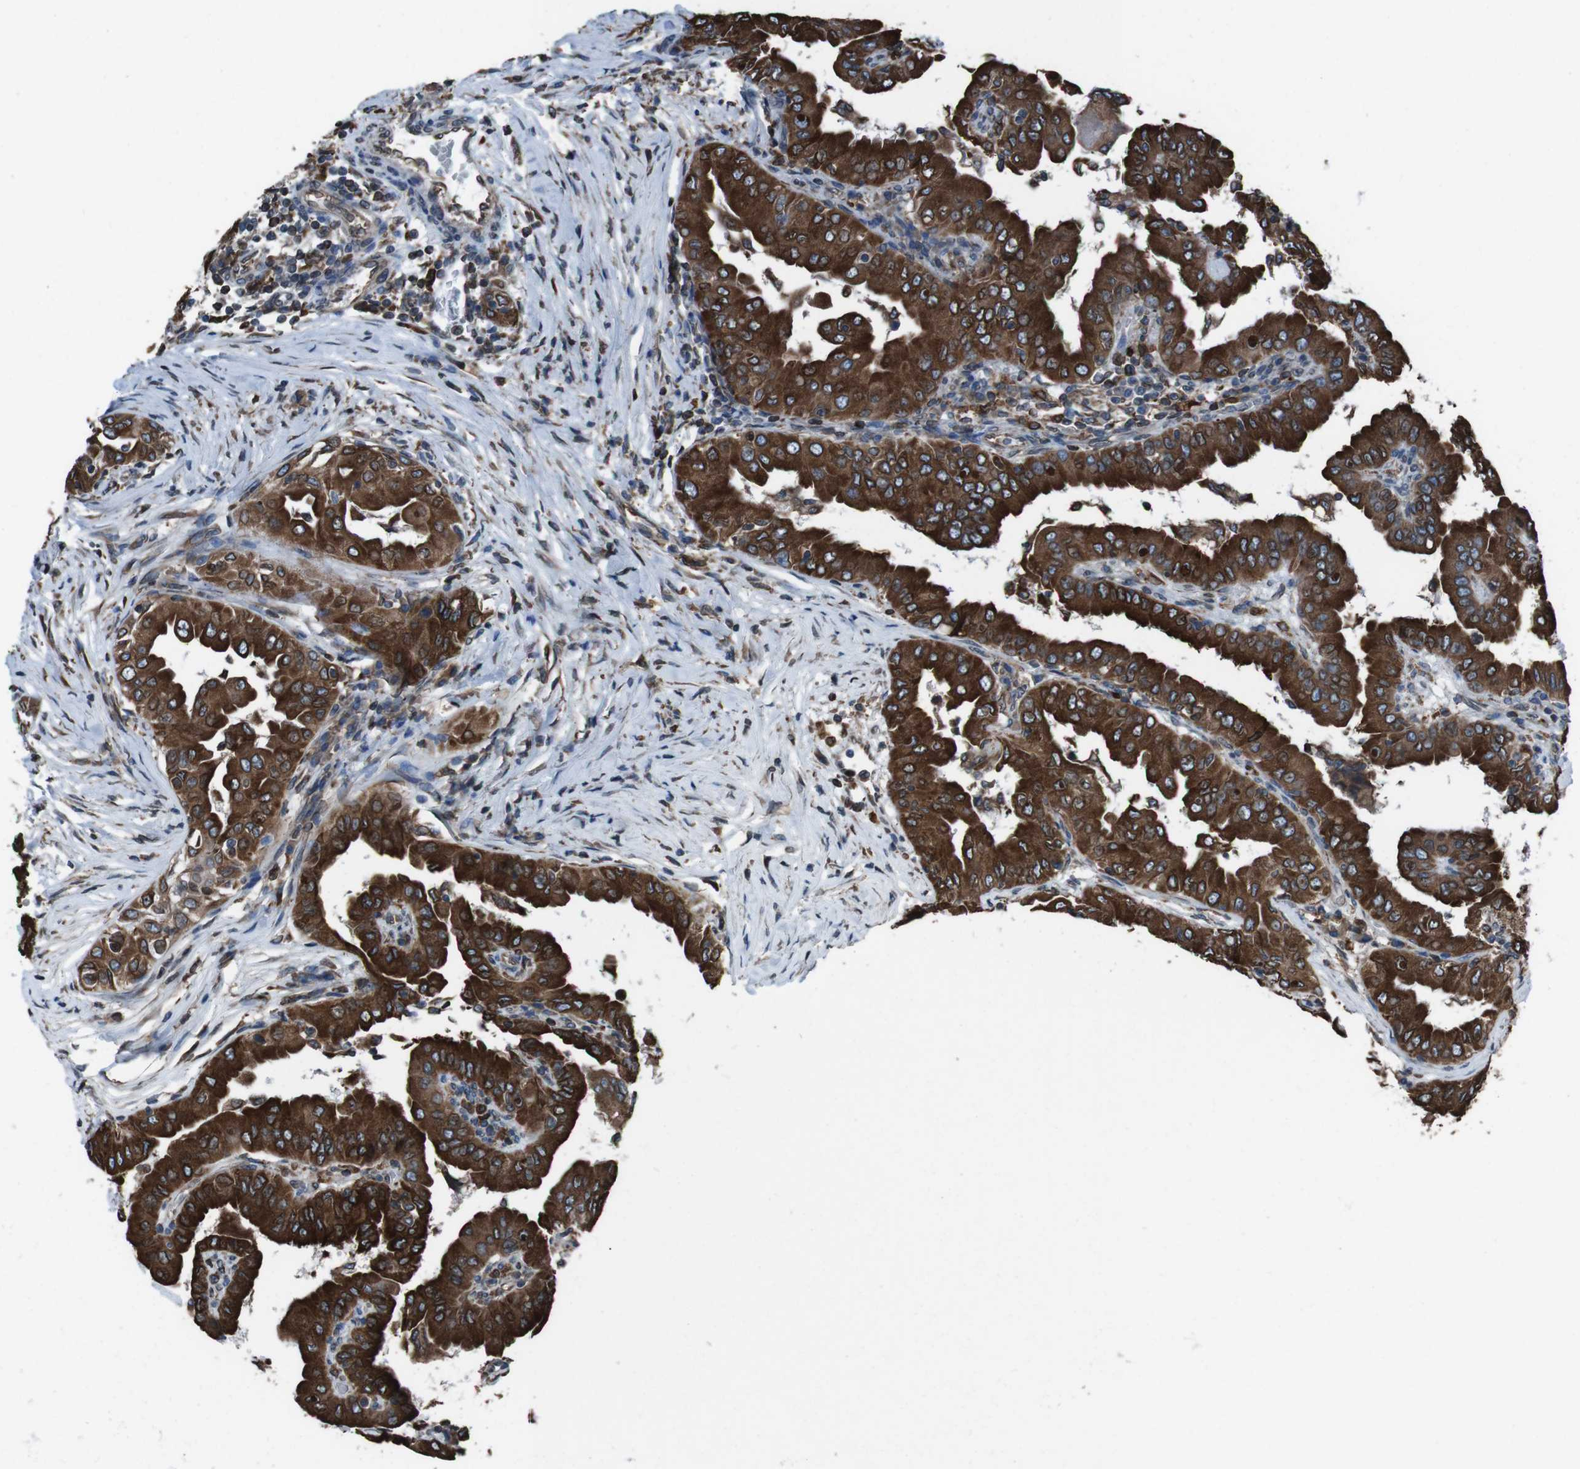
{"staining": {"intensity": "strong", "quantity": ">75%", "location": "cytoplasmic/membranous"}, "tissue": "thyroid cancer", "cell_type": "Tumor cells", "image_type": "cancer", "snomed": [{"axis": "morphology", "description": "Papillary adenocarcinoma, NOS"}, {"axis": "topography", "description": "Thyroid gland"}], "caption": "Protein expression analysis of papillary adenocarcinoma (thyroid) reveals strong cytoplasmic/membranous staining in approximately >75% of tumor cells.", "gene": "APMAP", "patient": {"sex": "male", "age": 33}}